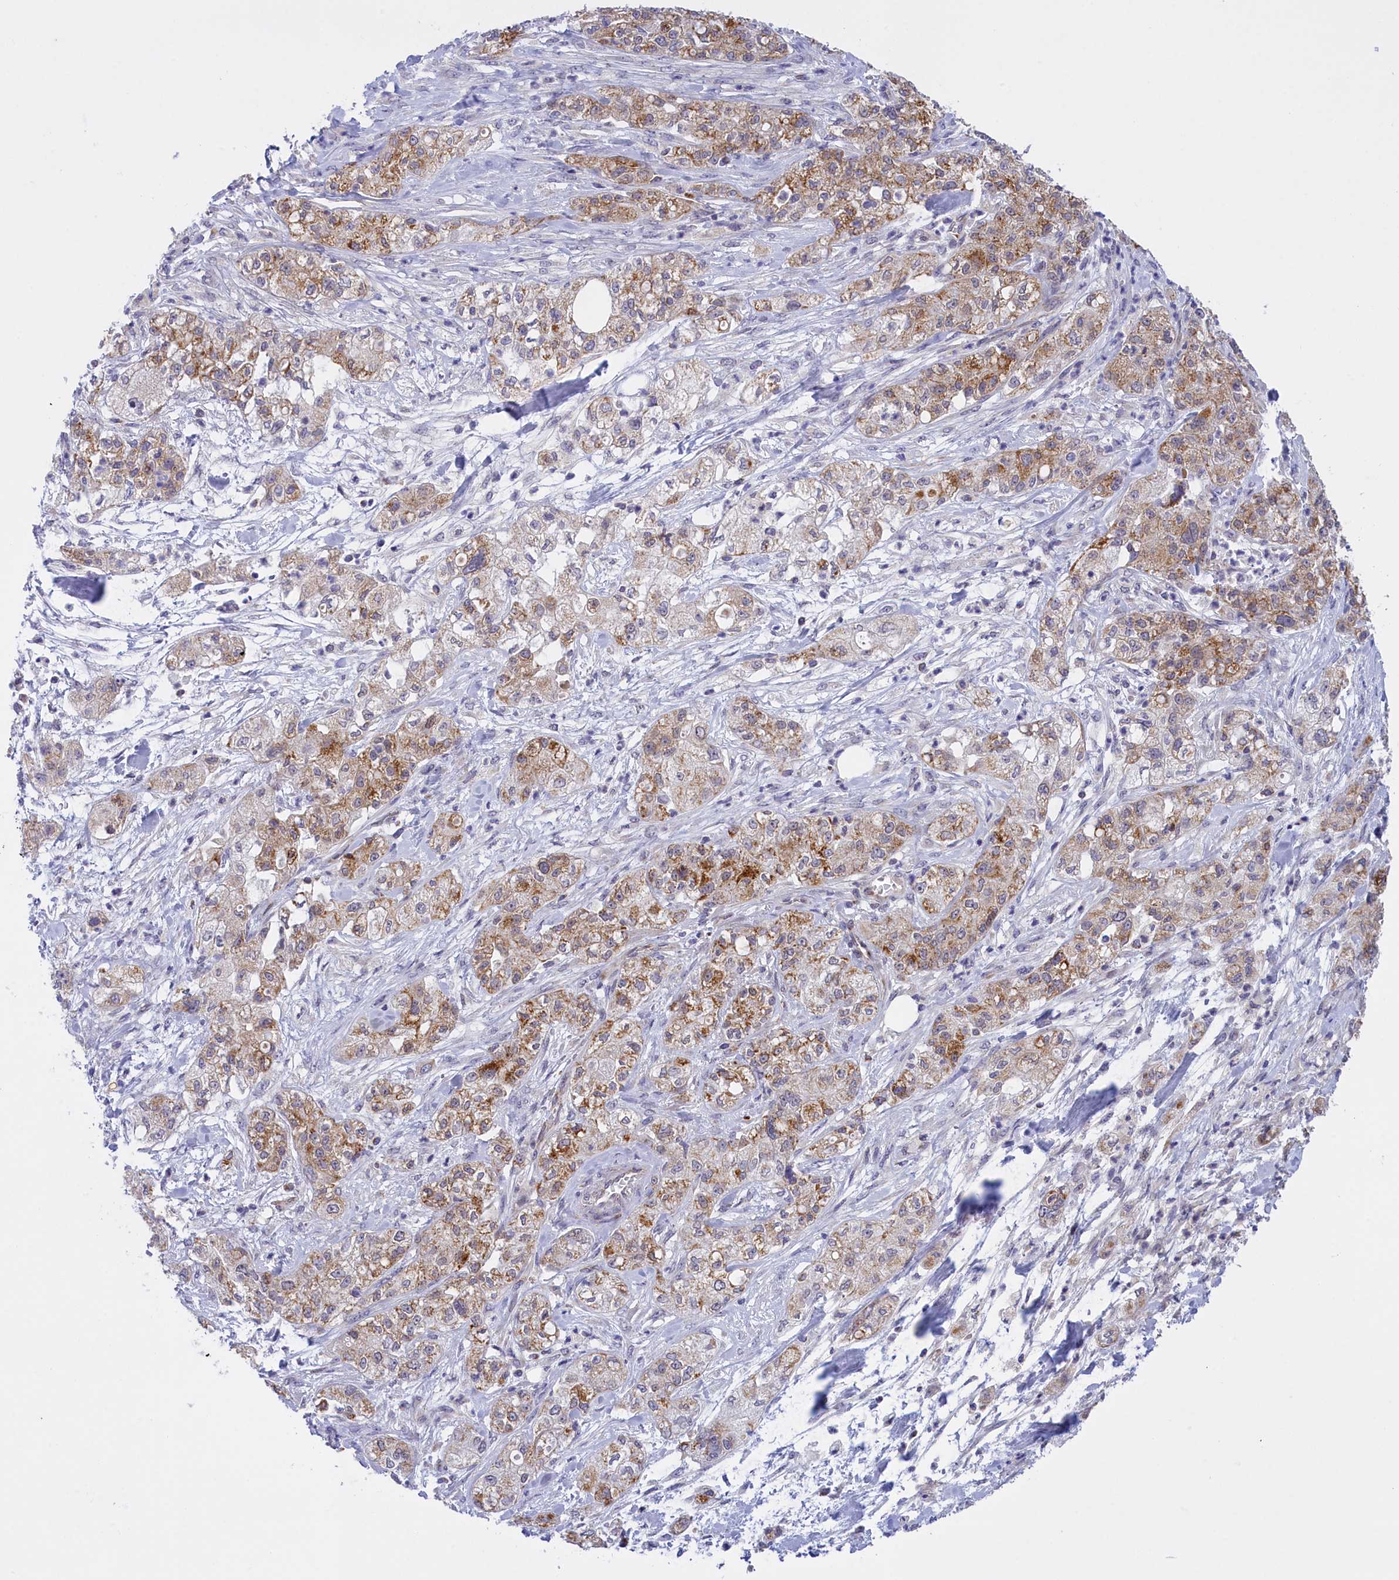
{"staining": {"intensity": "moderate", "quantity": ">75%", "location": "cytoplasmic/membranous"}, "tissue": "pancreatic cancer", "cell_type": "Tumor cells", "image_type": "cancer", "snomed": [{"axis": "morphology", "description": "Adenocarcinoma, NOS"}, {"axis": "topography", "description": "Pancreas"}], "caption": "Immunohistochemical staining of pancreatic adenocarcinoma demonstrates moderate cytoplasmic/membranous protein staining in approximately >75% of tumor cells.", "gene": "FAM149B1", "patient": {"sex": "female", "age": 78}}